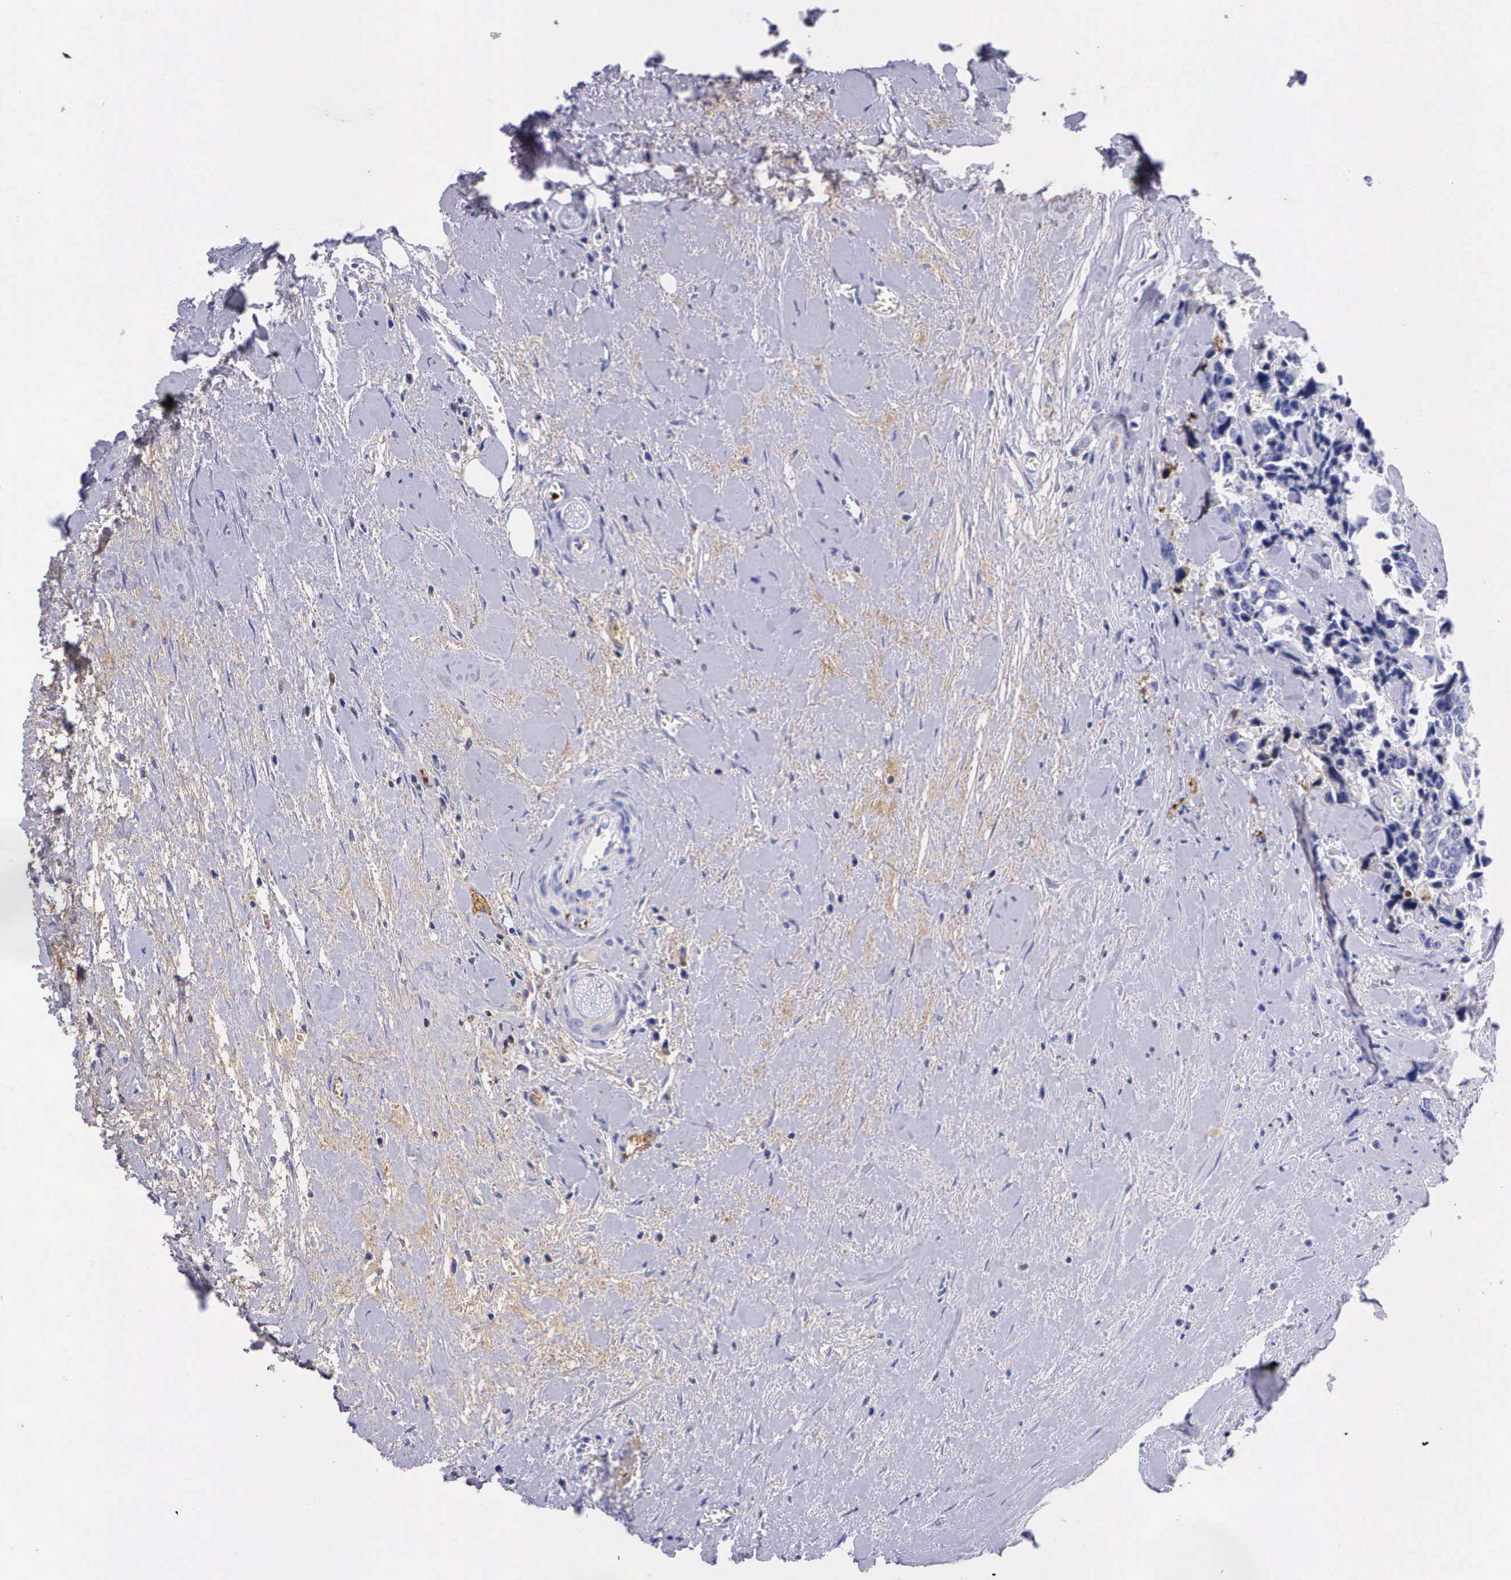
{"staining": {"intensity": "negative", "quantity": "none", "location": "none"}, "tissue": "colorectal cancer", "cell_type": "Tumor cells", "image_type": "cancer", "snomed": [{"axis": "morphology", "description": "Adenocarcinoma, NOS"}, {"axis": "topography", "description": "Rectum"}], "caption": "Human colorectal cancer (adenocarcinoma) stained for a protein using immunohistochemistry shows no staining in tumor cells.", "gene": "PLG", "patient": {"sex": "male", "age": 76}}